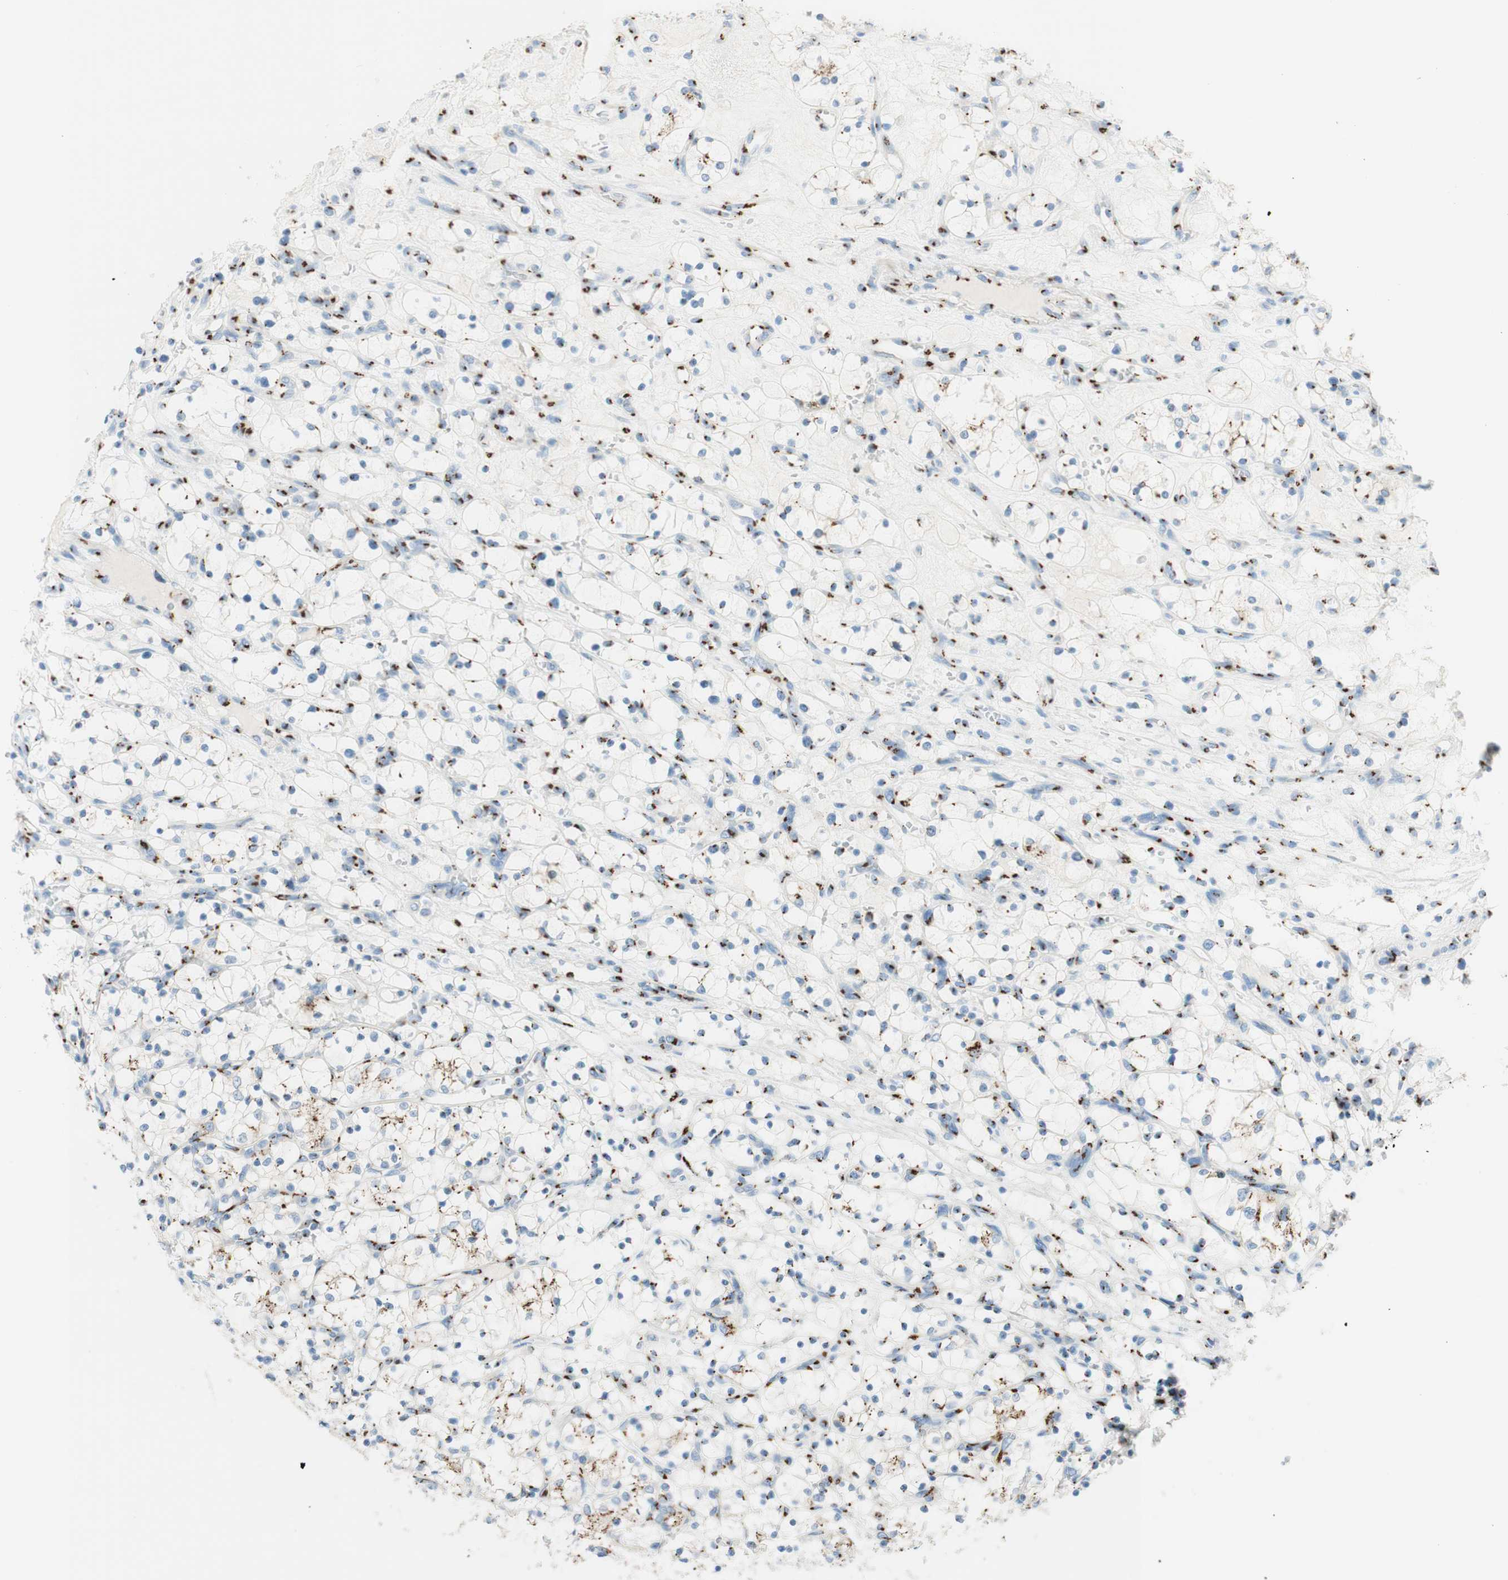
{"staining": {"intensity": "strong", "quantity": "25%-75%", "location": "cytoplasmic/membranous"}, "tissue": "renal cancer", "cell_type": "Tumor cells", "image_type": "cancer", "snomed": [{"axis": "morphology", "description": "Adenocarcinoma, NOS"}, {"axis": "topography", "description": "Kidney"}], "caption": "Immunohistochemical staining of adenocarcinoma (renal) exhibits high levels of strong cytoplasmic/membranous protein staining in about 25%-75% of tumor cells.", "gene": "GOLGB1", "patient": {"sex": "female", "age": 69}}